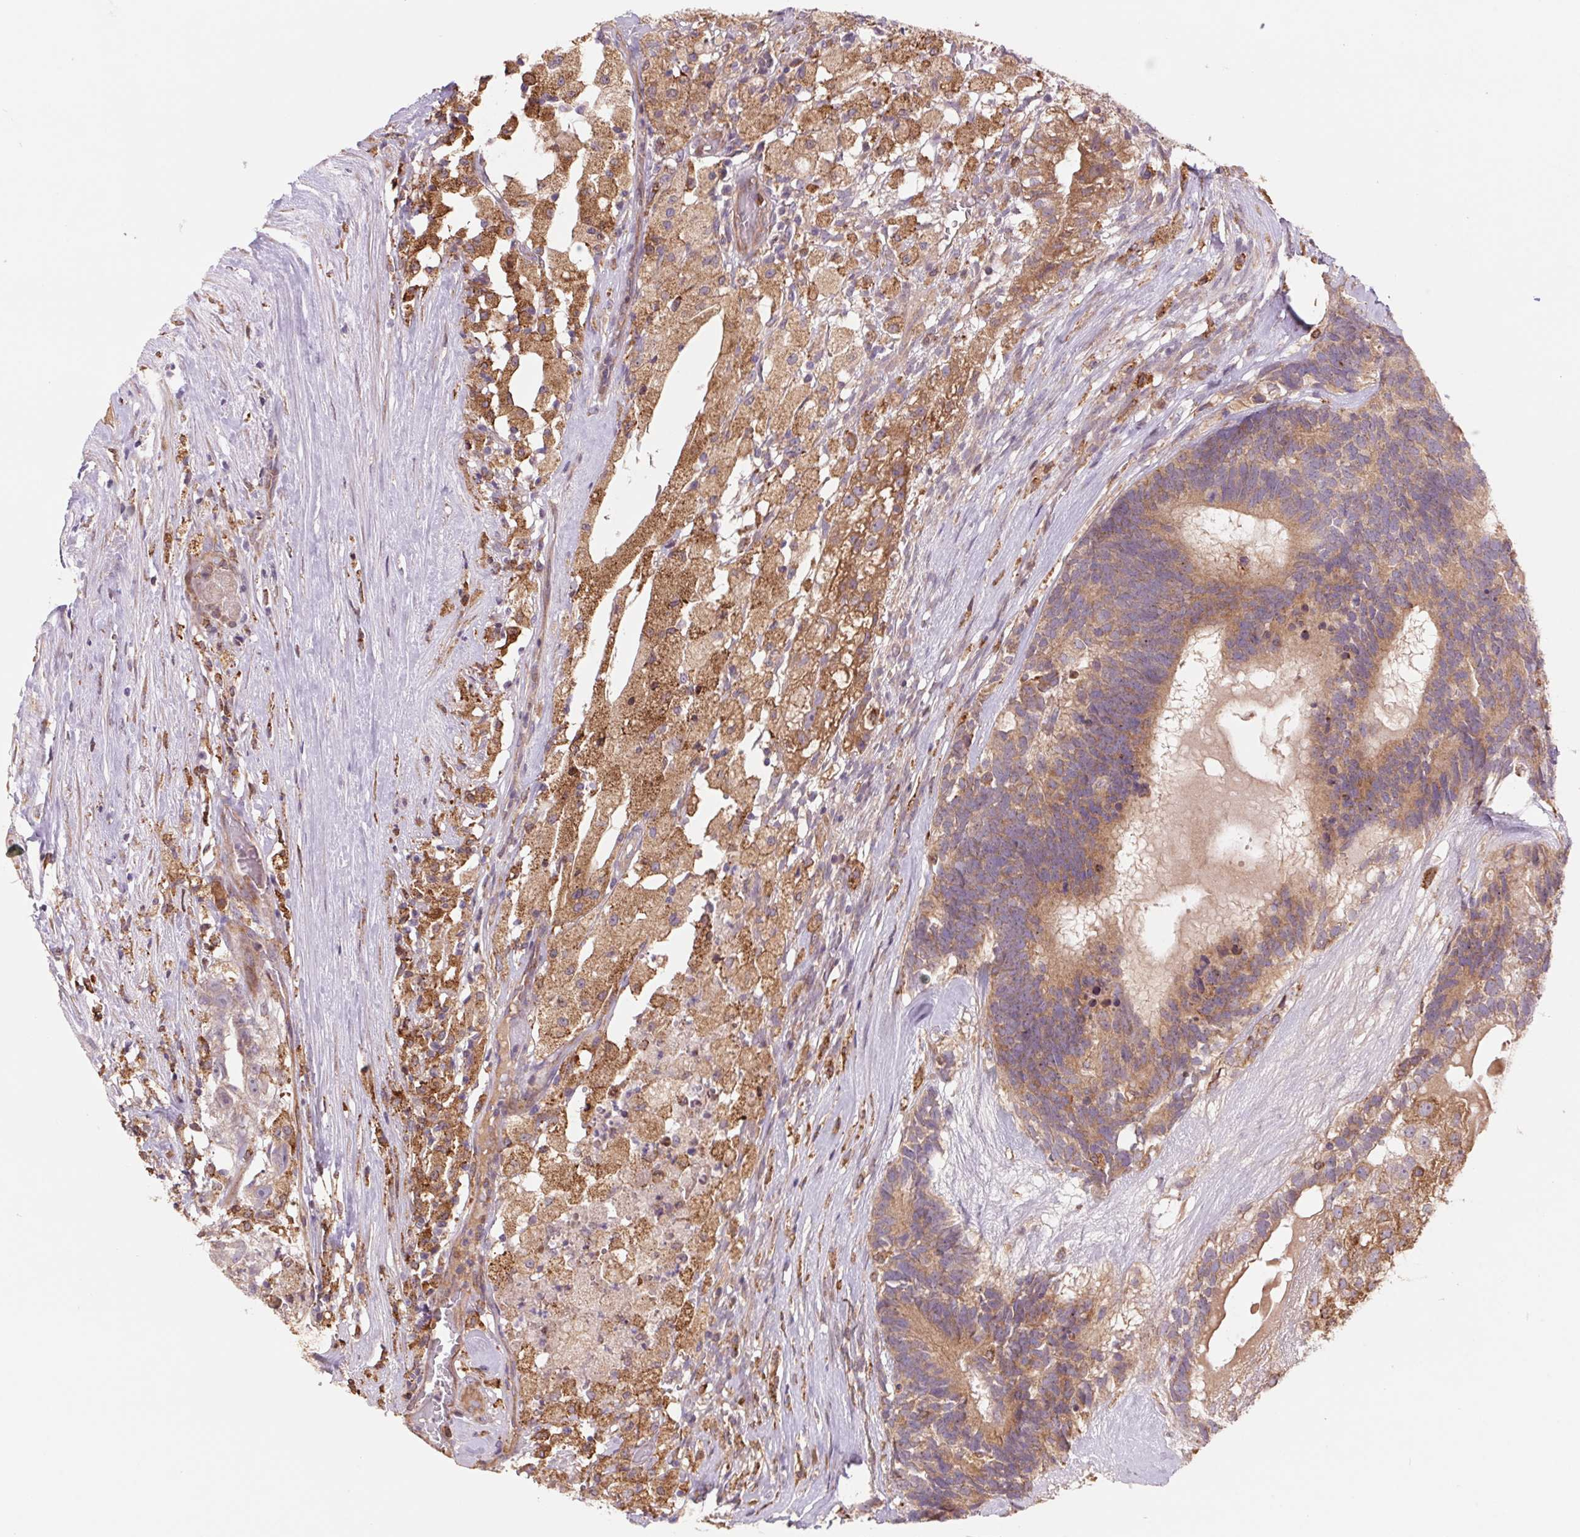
{"staining": {"intensity": "moderate", "quantity": ">75%", "location": "cytoplasmic/membranous"}, "tissue": "testis cancer", "cell_type": "Tumor cells", "image_type": "cancer", "snomed": [{"axis": "morphology", "description": "Seminoma, NOS"}, {"axis": "morphology", "description": "Carcinoma, Embryonal, NOS"}, {"axis": "topography", "description": "Testis"}], "caption": "The immunohistochemical stain labels moderate cytoplasmic/membranous positivity in tumor cells of embryonal carcinoma (testis) tissue.", "gene": "KLHL20", "patient": {"sex": "male", "age": 41}}